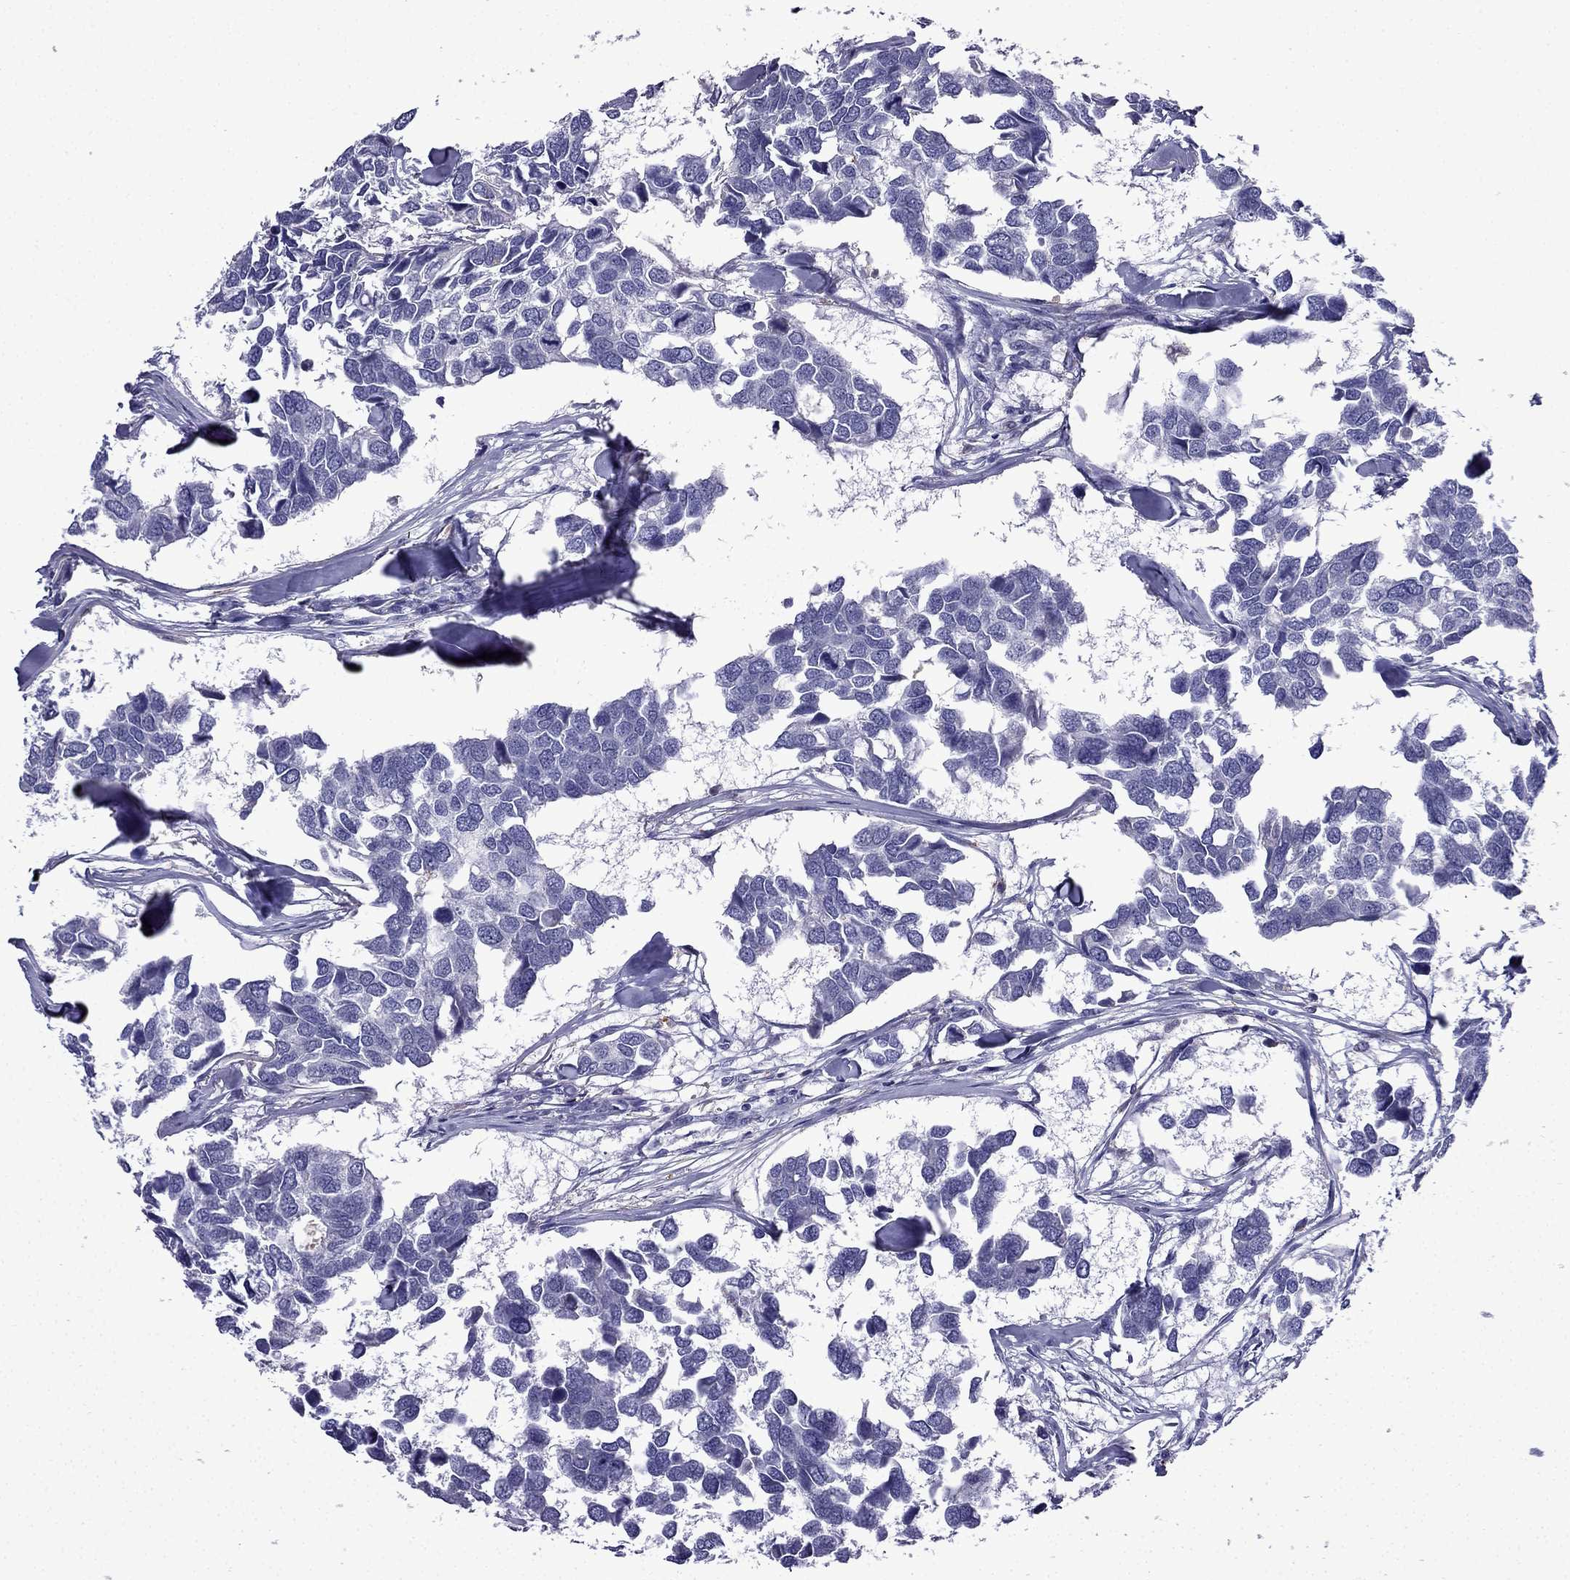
{"staining": {"intensity": "negative", "quantity": "none", "location": "none"}, "tissue": "breast cancer", "cell_type": "Tumor cells", "image_type": "cancer", "snomed": [{"axis": "morphology", "description": "Duct carcinoma"}, {"axis": "topography", "description": "Breast"}], "caption": "A micrograph of human breast cancer is negative for staining in tumor cells.", "gene": "TSSK4", "patient": {"sex": "female", "age": 83}}